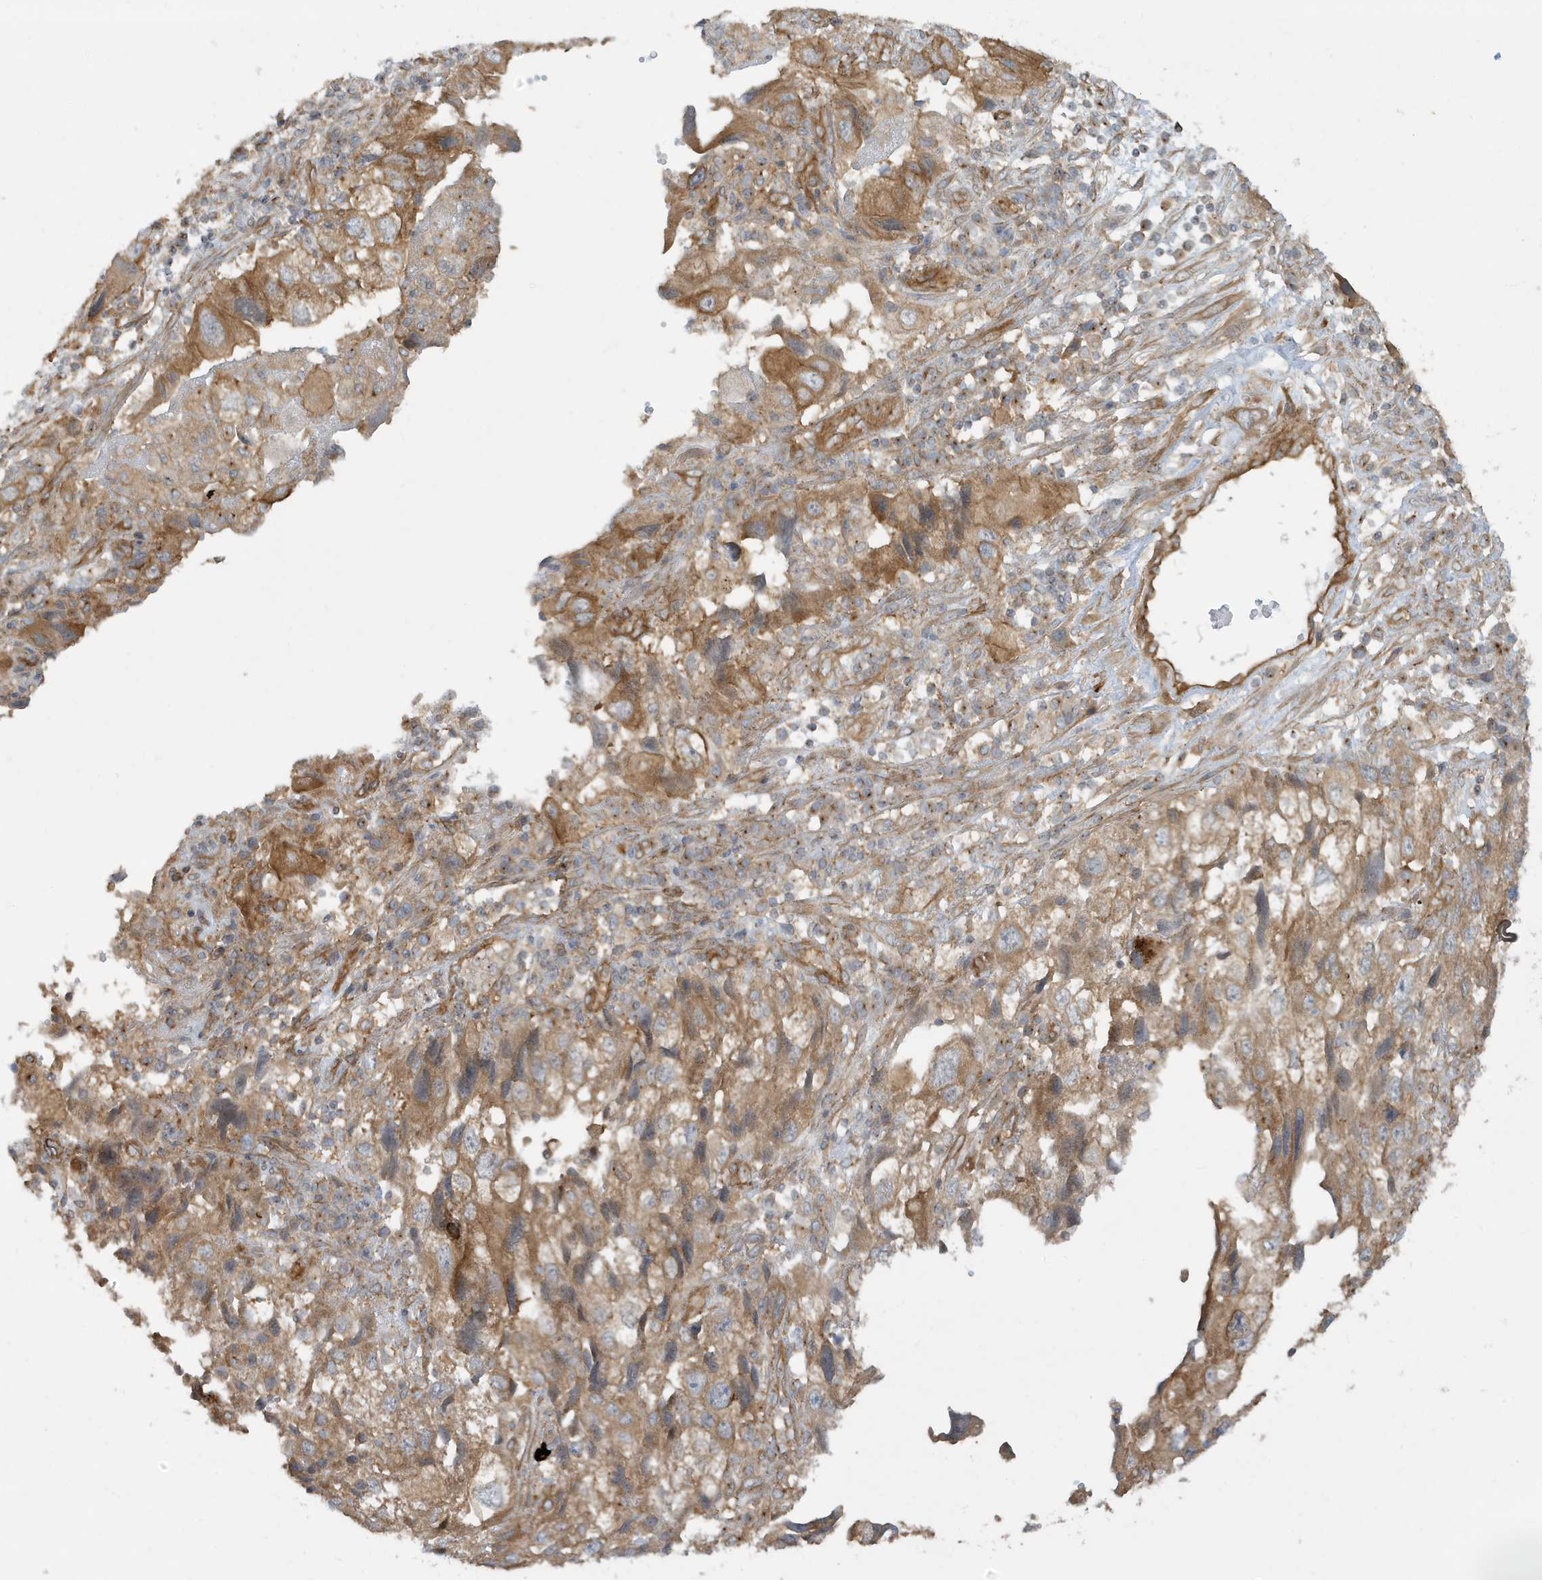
{"staining": {"intensity": "moderate", "quantity": ">75%", "location": "cytoplasmic/membranous"}, "tissue": "endometrial cancer", "cell_type": "Tumor cells", "image_type": "cancer", "snomed": [{"axis": "morphology", "description": "Adenocarcinoma, NOS"}, {"axis": "topography", "description": "Endometrium"}], "caption": "Moderate cytoplasmic/membranous positivity is identified in approximately >75% of tumor cells in endometrial cancer (adenocarcinoma). The protein of interest is stained brown, and the nuclei are stained in blue (DAB IHC with brightfield microscopy, high magnification).", "gene": "ATP23", "patient": {"sex": "female", "age": 49}}